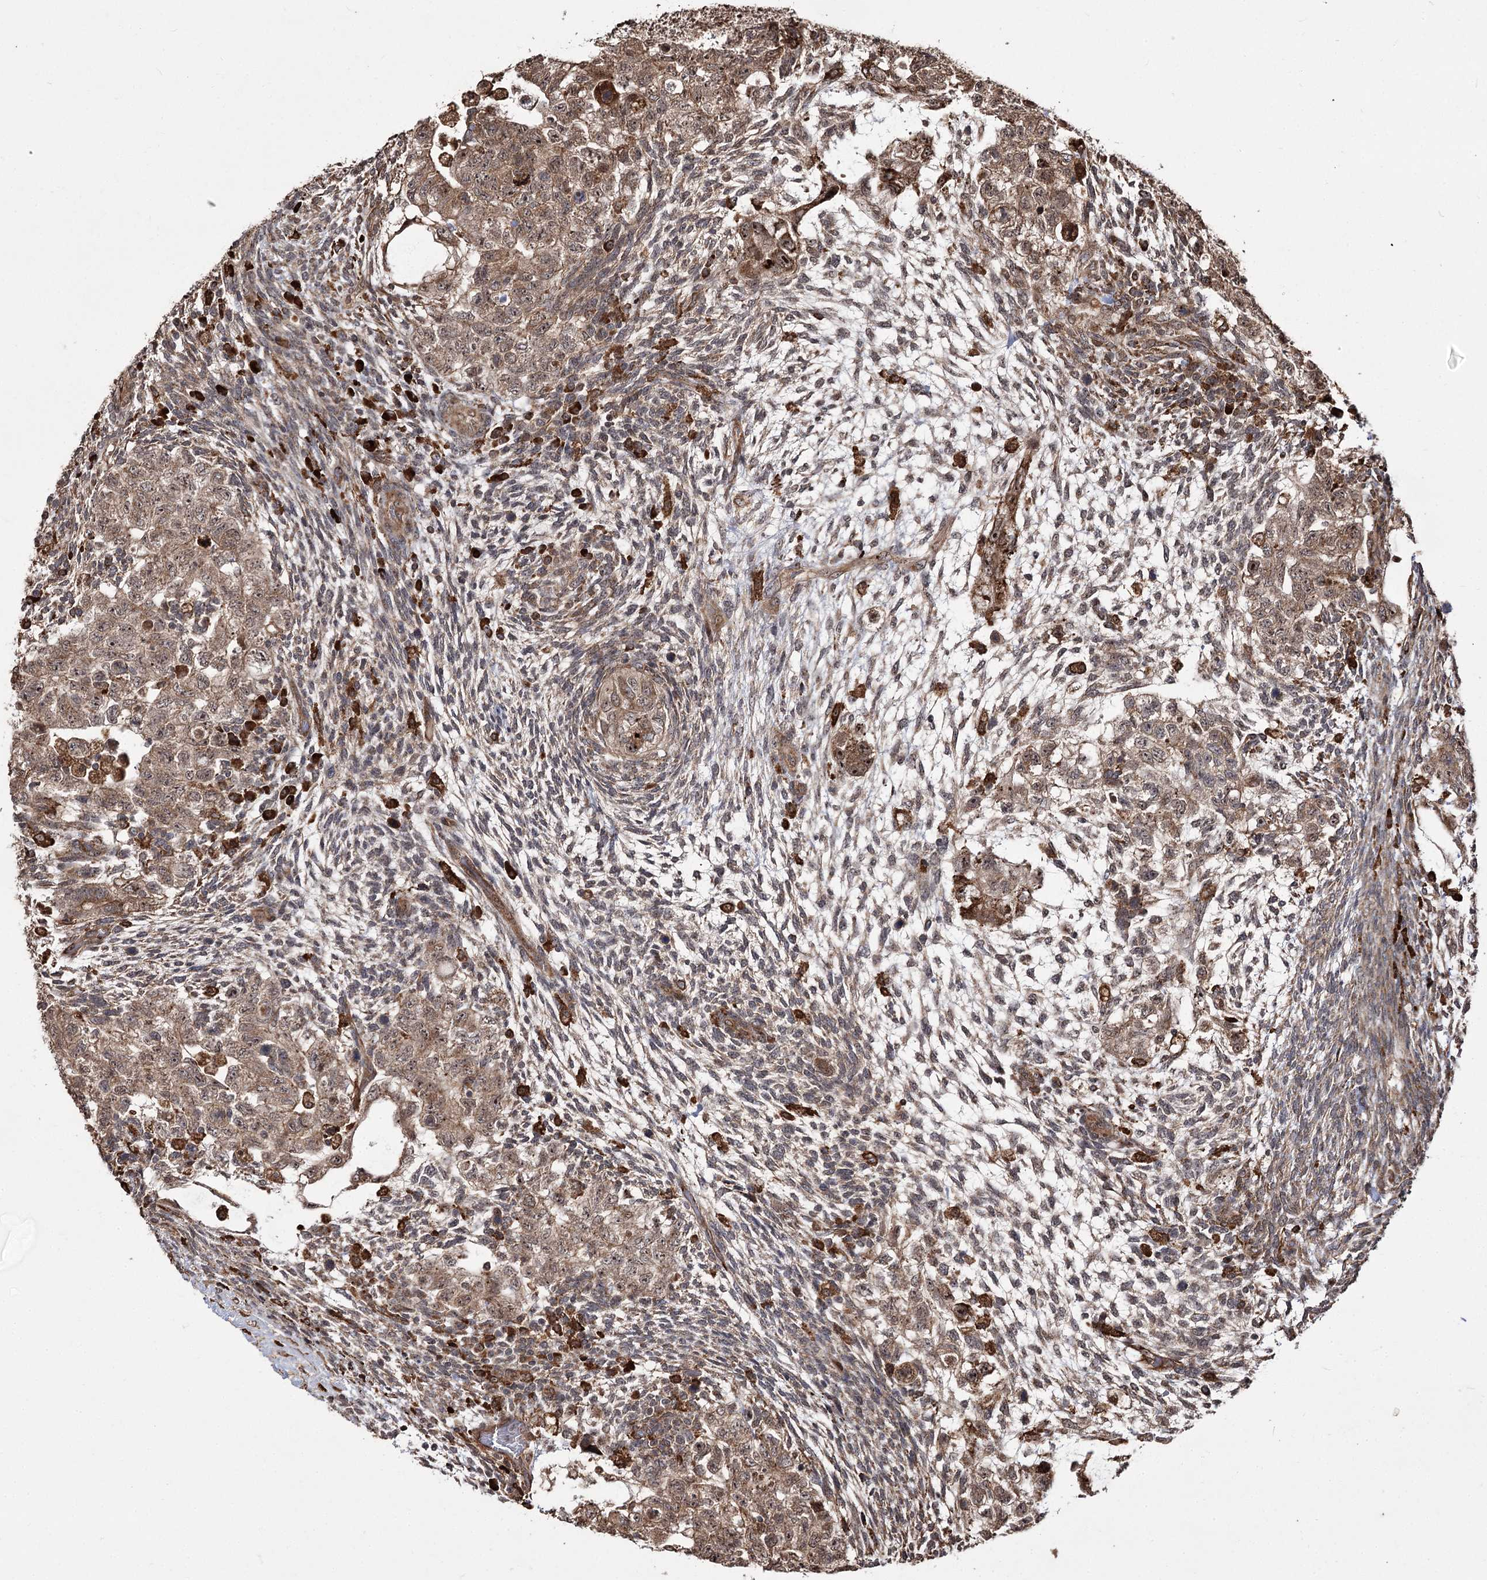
{"staining": {"intensity": "weak", "quantity": ">75%", "location": "cytoplasmic/membranous,nuclear"}, "tissue": "testis cancer", "cell_type": "Tumor cells", "image_type": "cancer", "snomed": [{"axis": "morphology", "description": "Normal tissue, NOS"}, {"axis": "morphology", "description": "Carcinoma, Embryonal, NOS"}, {"axis": "topography", "description": "Testis"}], "caption": "Immunohistochemical staining of testis cancer (embryonal carcinoma) displays low levels of weak cytoplasmic/membranous and nuclear positivity in about >75% of tumor cells.", "gene": "FANCL", "patient": {"sex": "male", "age": 36}}